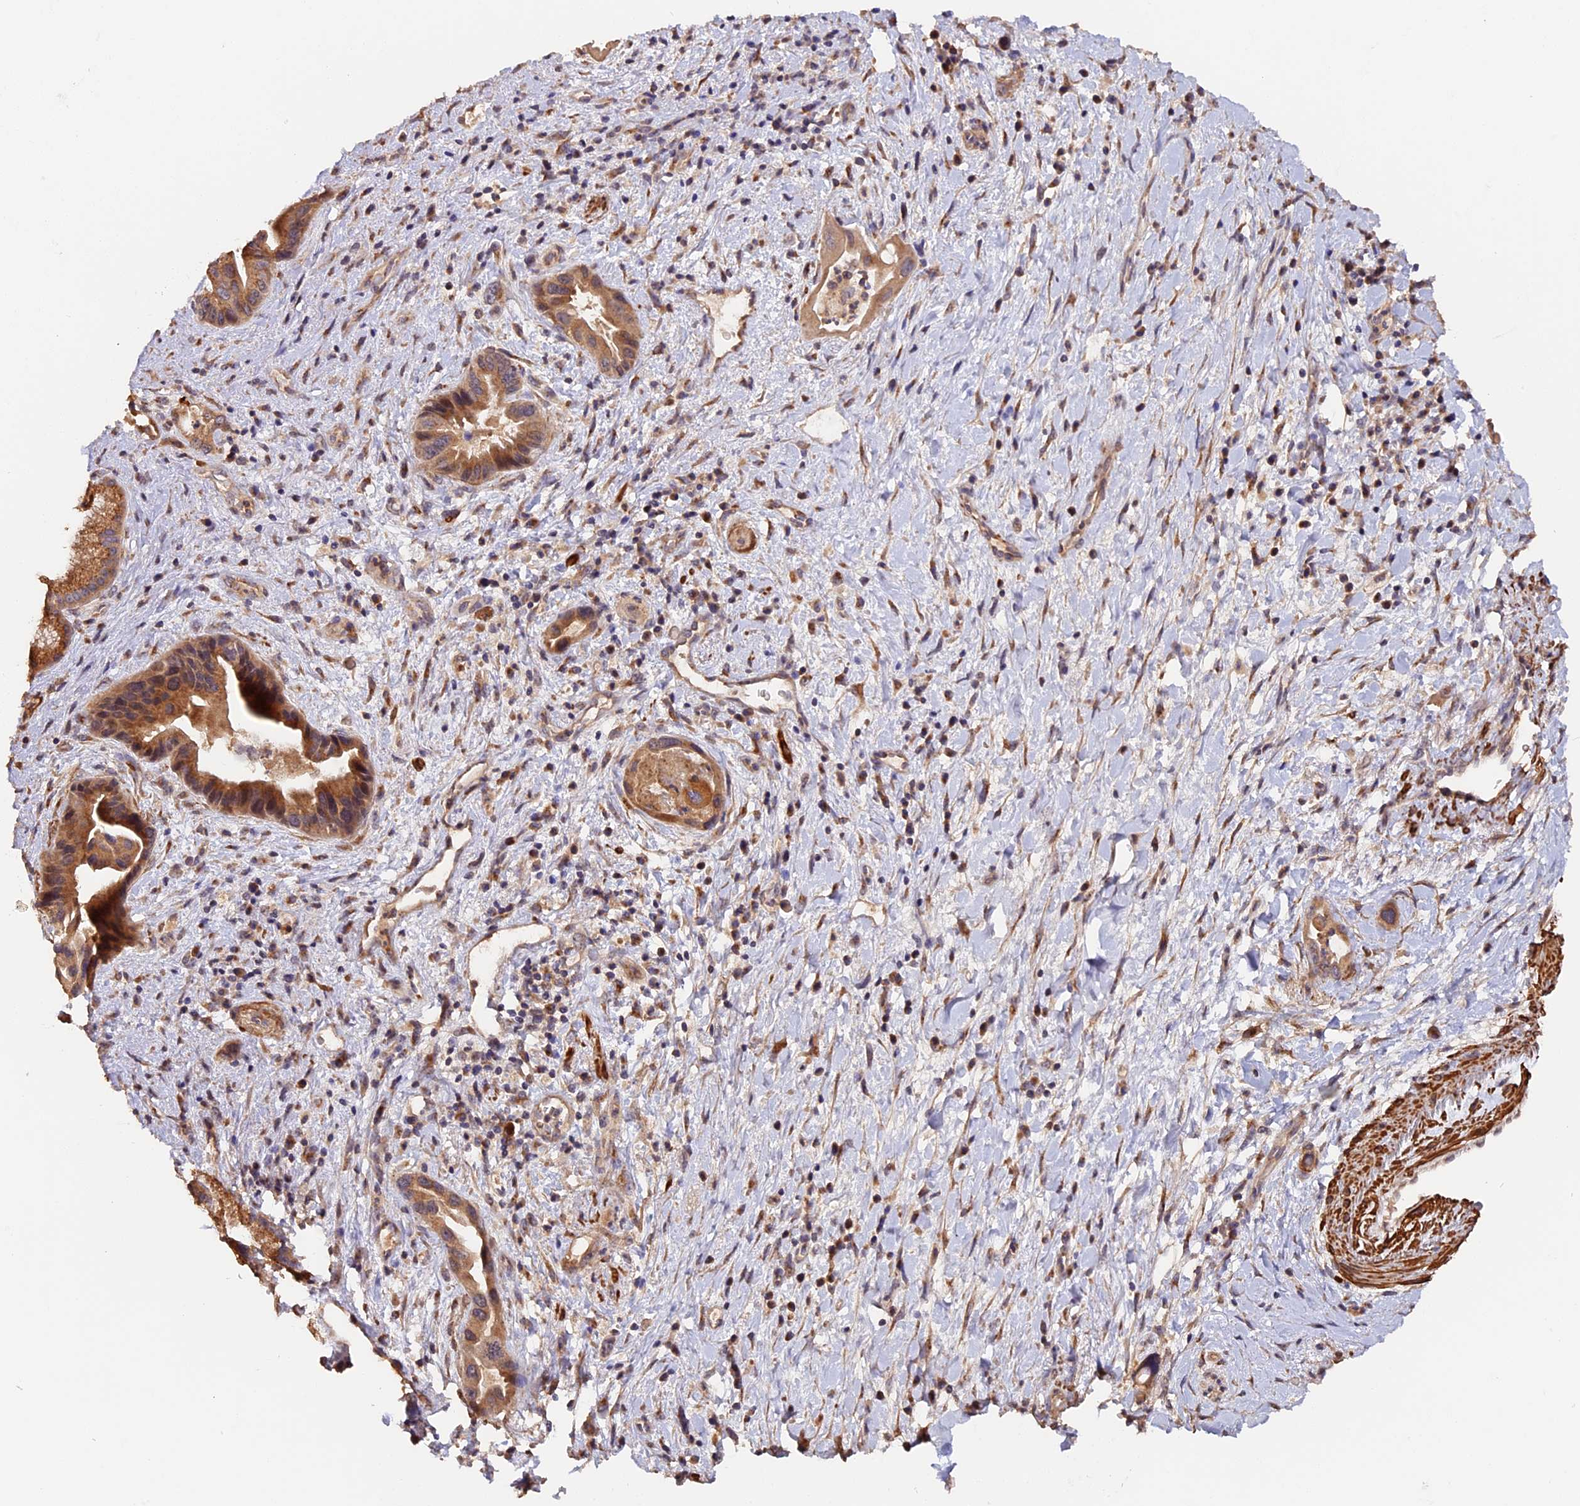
{"staining": {"intensity": "moderate", "quantity": ">75%", "location": "cytoplasmic/membranous"}, "tissue": "pancreatic cancer", "cell_type": "Tumor cells", "image_type": "cancer", "snomed": [{"axis": "morphology", "description": "Adenocarcinoma, NOS"}, {"axis": "topography", "description": "Pancreas"}], "caption": "Immunohistochemical staining of human adenocarcinoma (pancreatic) reveals medium levels of moderate cytoplasmic/membranous expression in about >75% of tumor cells.", "gene": "TANGO6", "patient": {"sex": "female", "age": 77}}